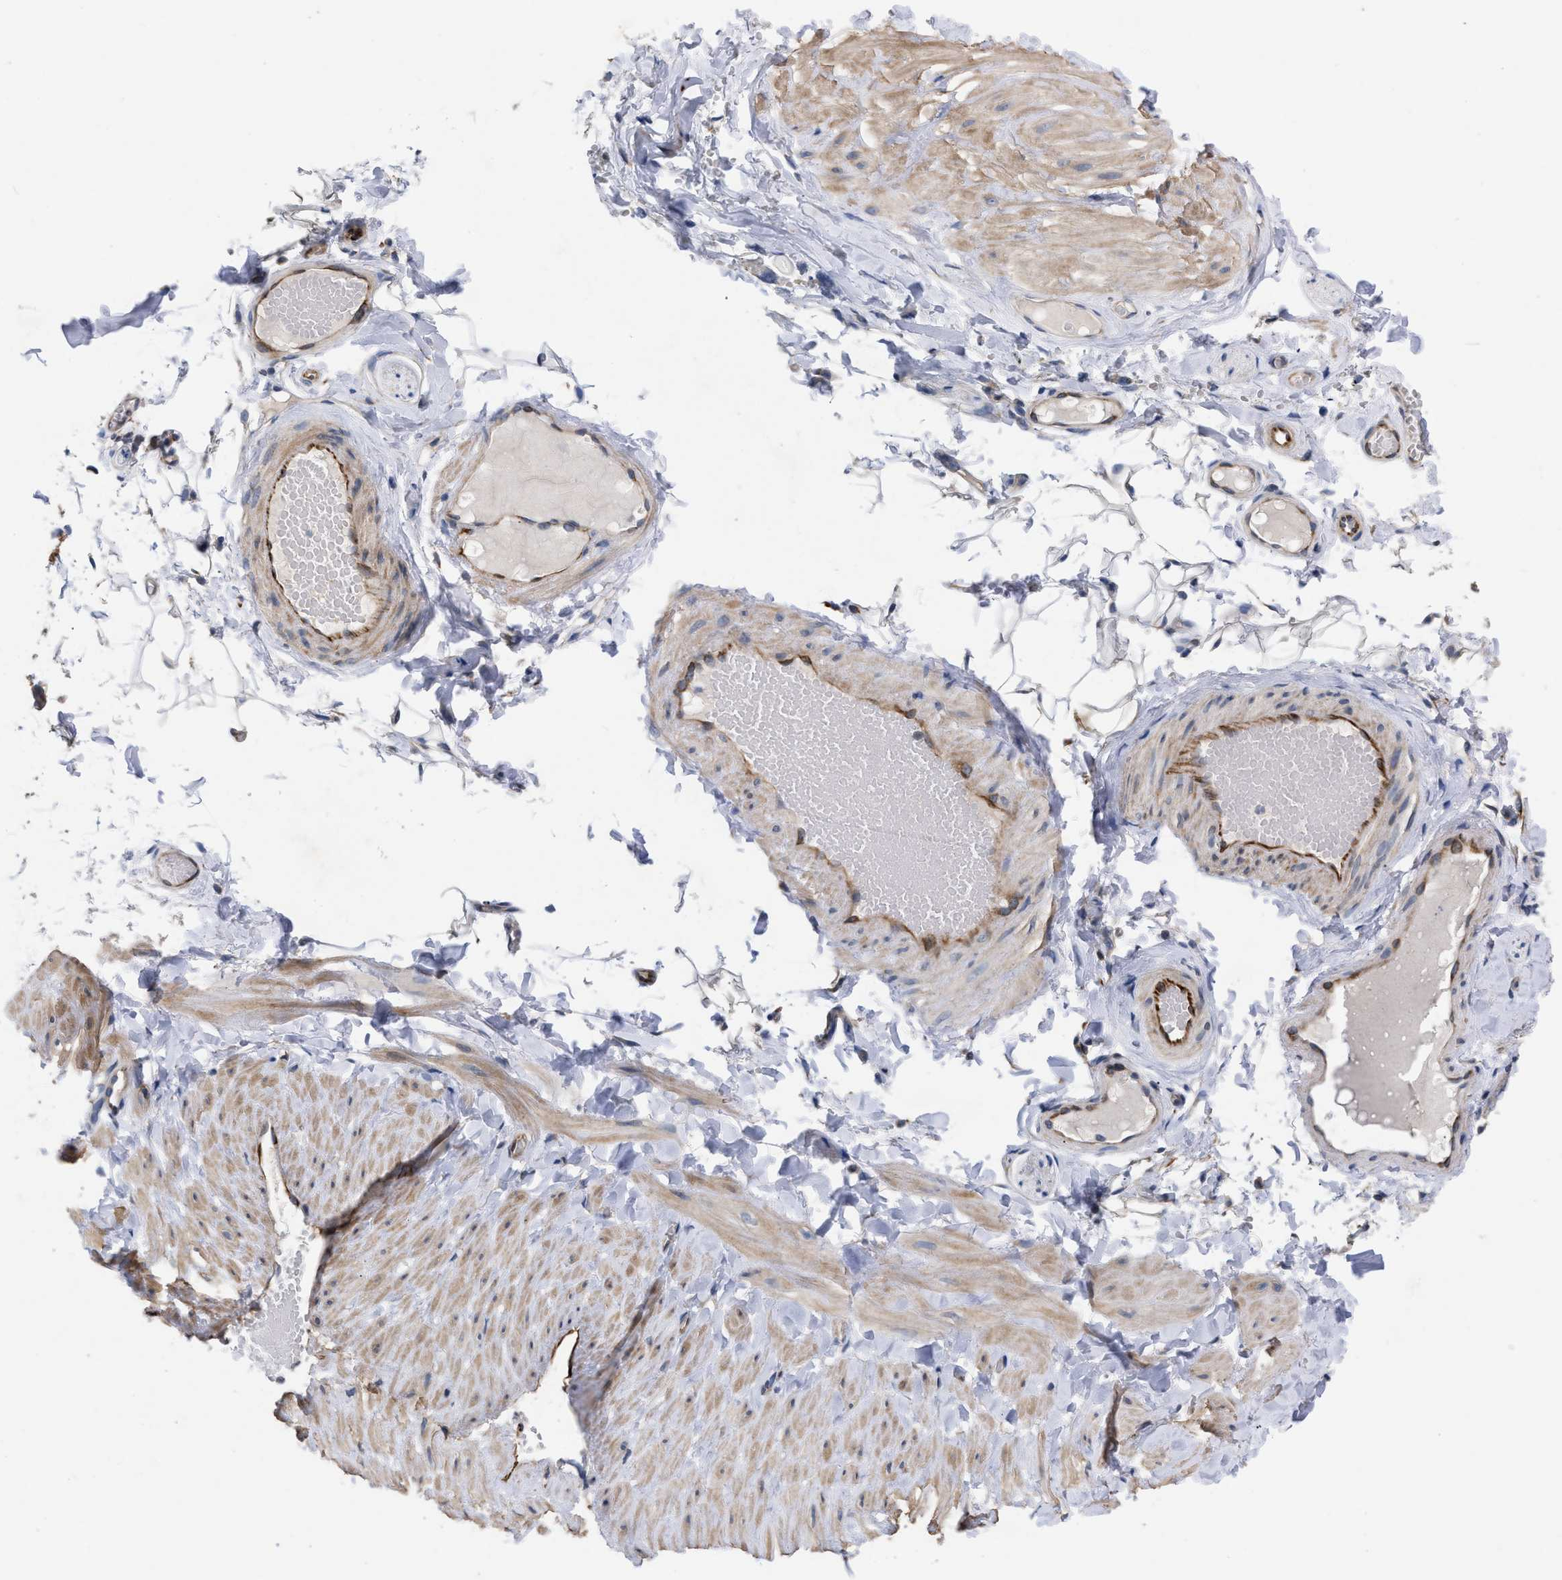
{"staining": {"intensity": "weak", "quantity": "25%-75%", "location": "cytoplasmic/membranous"}, "tissue": "adipose tissue", "cell_type": "Adipocytes", "image_type": "normal", "snomed": [{"axis": "morphology", "description": "Normal tissue, NOS"}, {"axis": "topography", "description": "Adipose tissue"}, {"axis": "topography", "description": "Vascular tissue"}, {"axis": "topography", "description": "Peripheral nerve tissue"}], "caption": "Immunohistochemistry (DAB (3,3'-diaminobenzidine)) staining of normal human adipose tissue demonstrates weak cytoplasmic/membranous protein expression in approximately 25%-75% of adipocytes.", "gene": "TMEM131", "patient": {"sex": "male", "age": 25}}